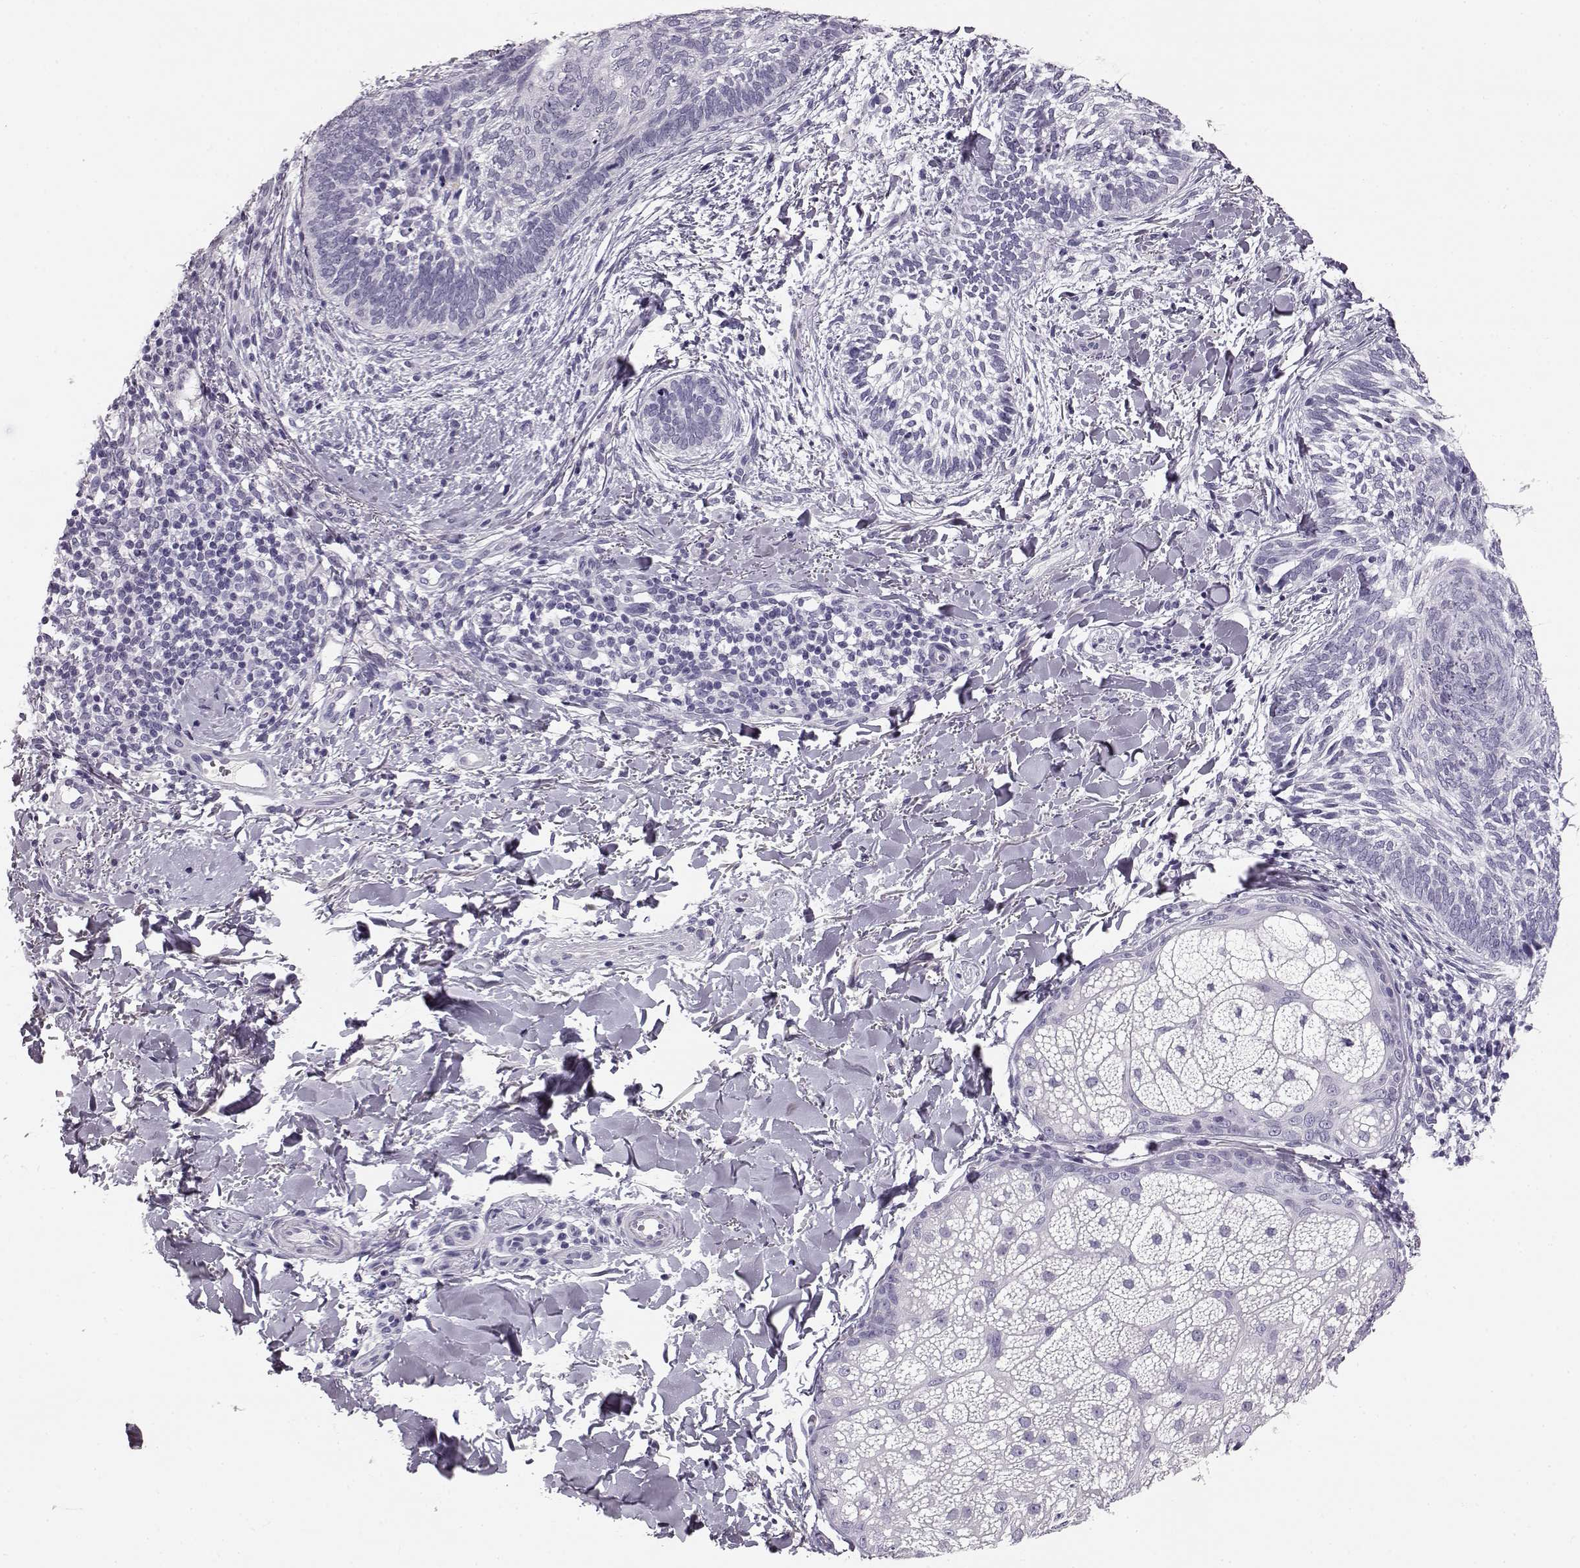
{"staining": {"intensity": "negative", "quantity": "none", "location": "none"}, "tissue": "skin cancer", "cell_type": "Tumor cells", "image_type": "cancer", "snomed": [{"axis": "morphology", "description": "Normal tissue, NOS"}, {"axis": "morphology", "description": "Basal cell carcinoma"}, {"axis": "topography", "description": "Skin"}], "caption": "Protein analysis of skin cancer displays no significant expression in tumor cells.", "gene": "BFSP2", "patient": {"sex": "male", "age": 46}}